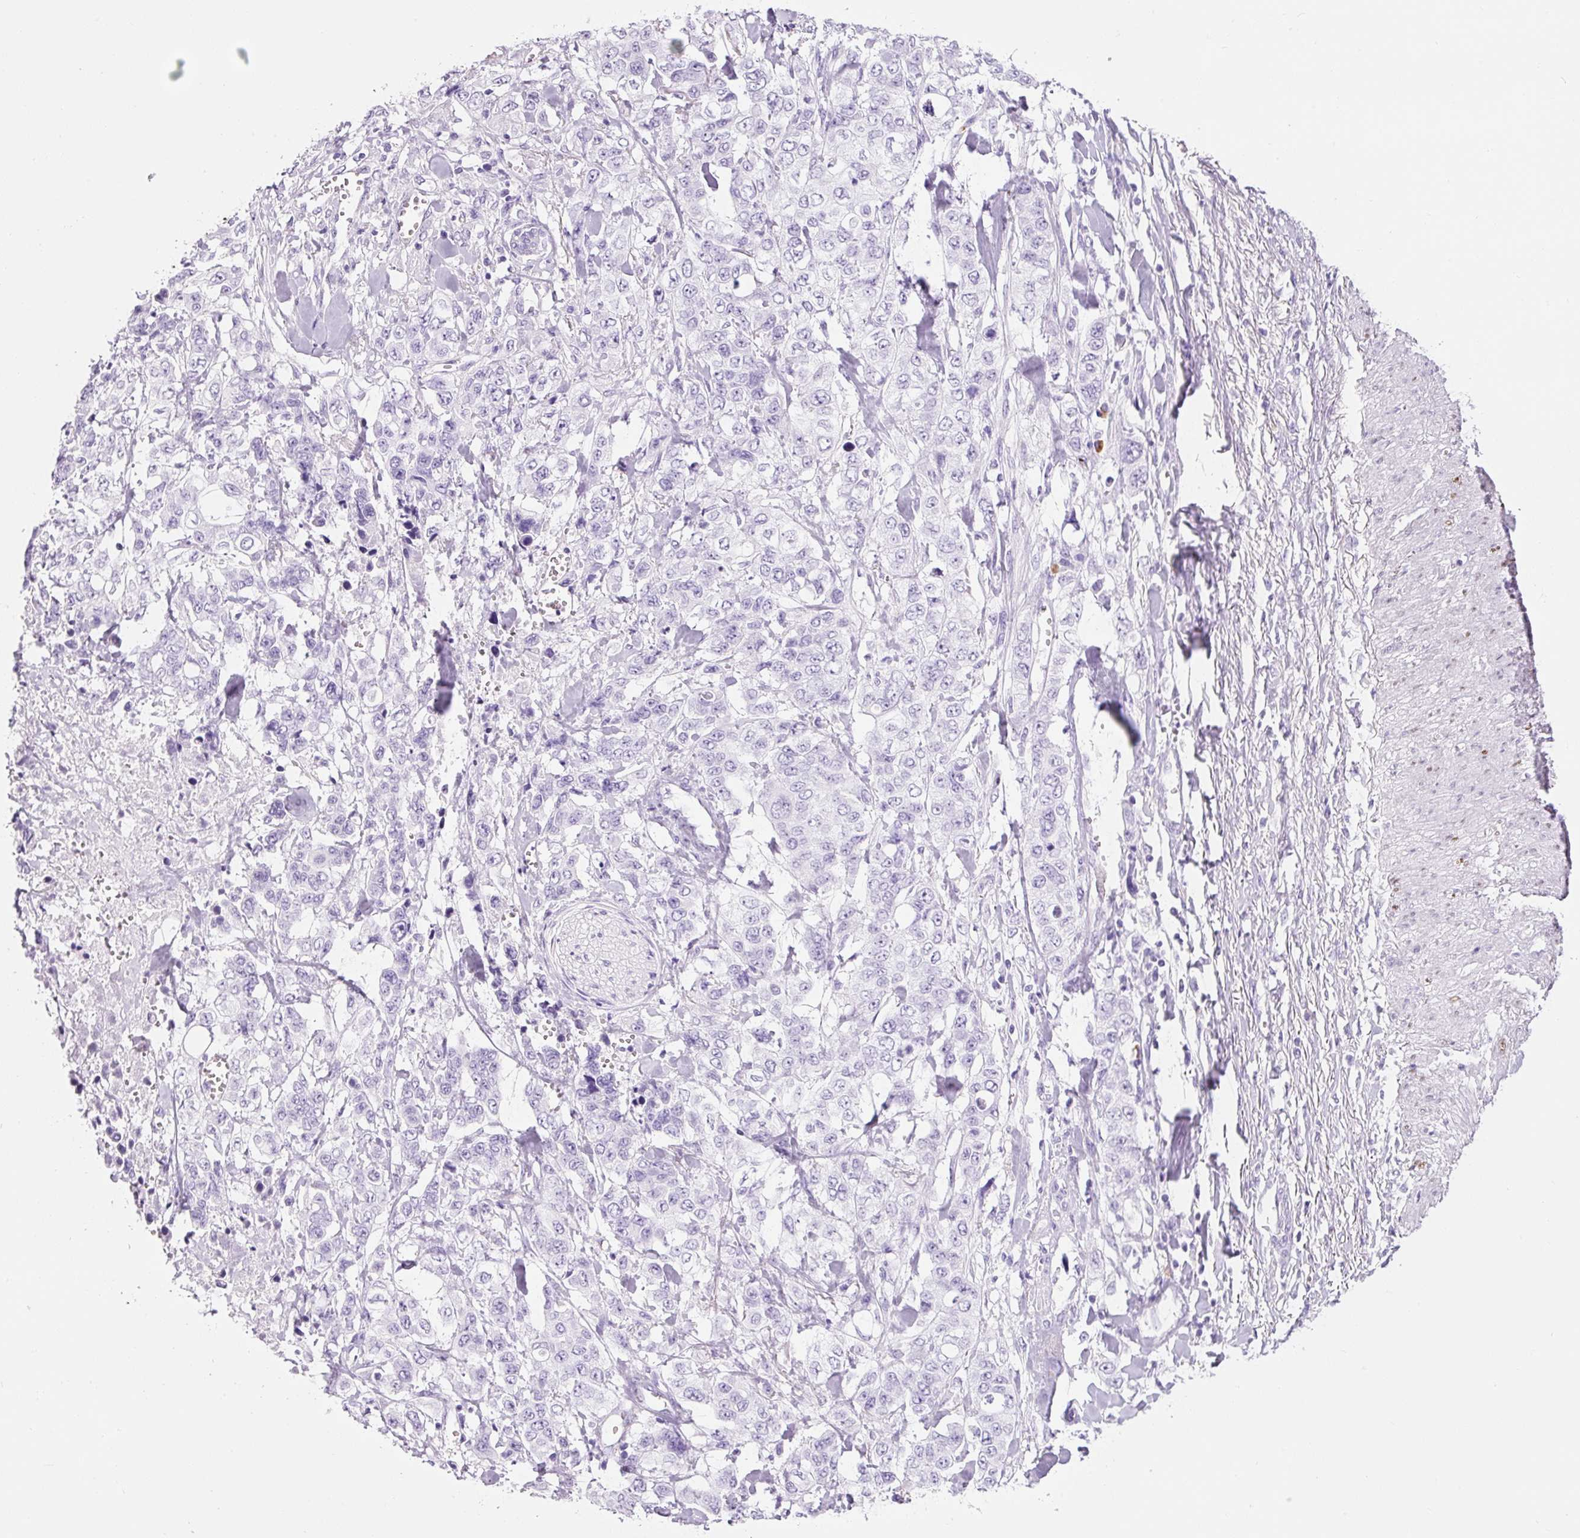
{"staining": {"intensity": "negative", "quantity": "none", "location": "none"}, "tissue": "stomach cancer", "cell_type": "Tumor cells", "image_type": "cancer", "snomed": [{"axis": "morphology", "description": "Adenocarcinoma, NOS"}, {"axis": "topography", "description": "Stomach, upper"}], "caption": "Tumor cells are negative for protein expression in human stomach cancer (adenocarcinoma).", "gene": "ADSS1", "patient": {"sex": "male", "age": 62}}